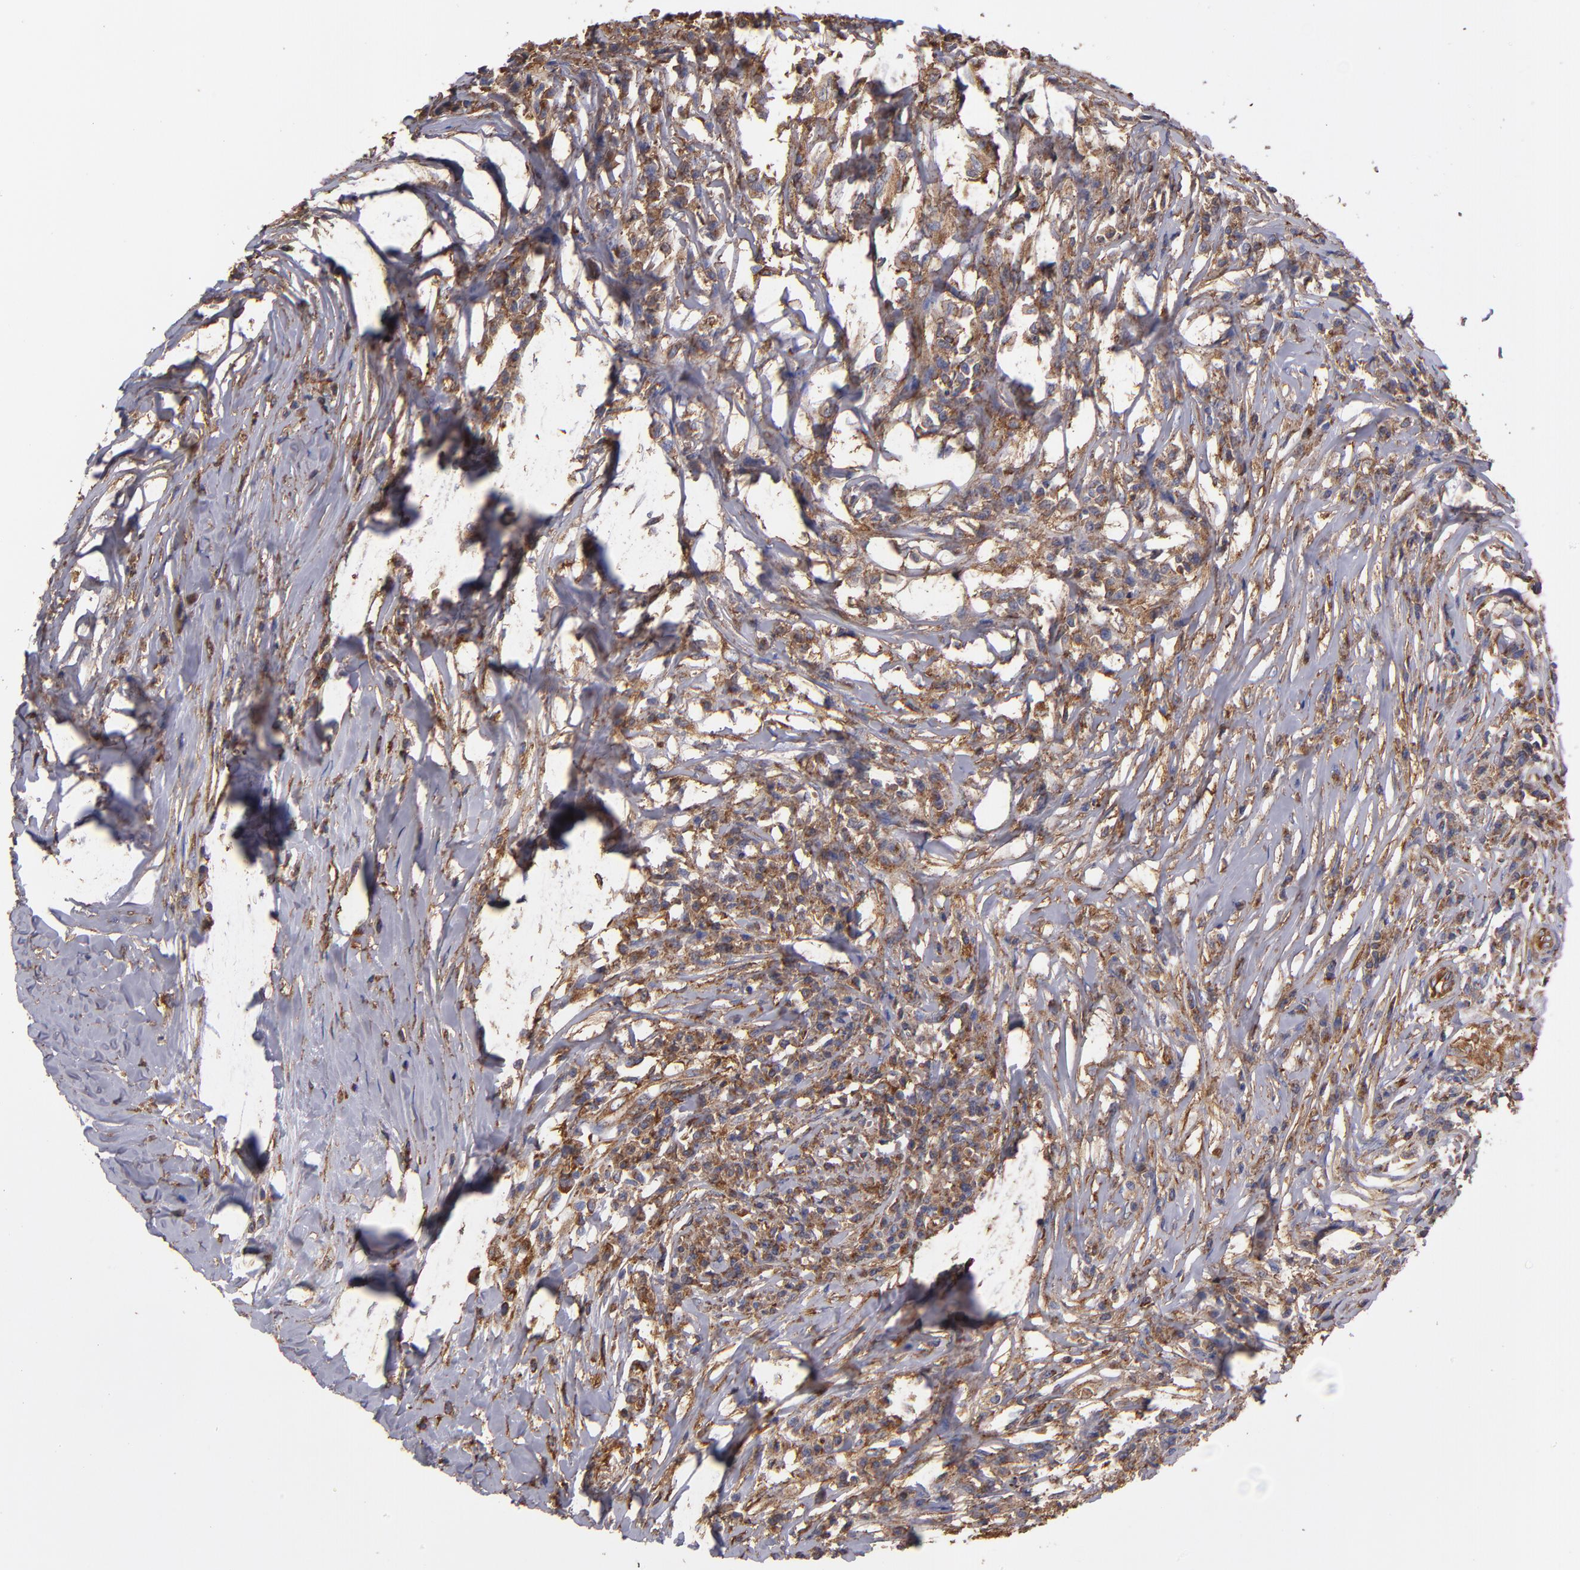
{"staining": {"intensity": "moderate", "quantity": "25%-75%", "location": "cytoplasmic/membranous"}, "tissue": "head and neck cancer", "cell_type": "Tumor cells", "image_type": "cancer", "snomed": [{"axis": "morphology", "description": "Adenocarcinoma, NOS"}, {"axis": "topography", "description": "Salivary gland"}, {"axis": "topography", "description": "Head-Neck"}], "caption": "Protein expression analysis of head and neck adenocarcinoma displays moderate cytoplasmic/membranous staining in about 25%-75% of tumor cells.", "gene": "MVP", "patient": {"sex": "female", "age": 65}}